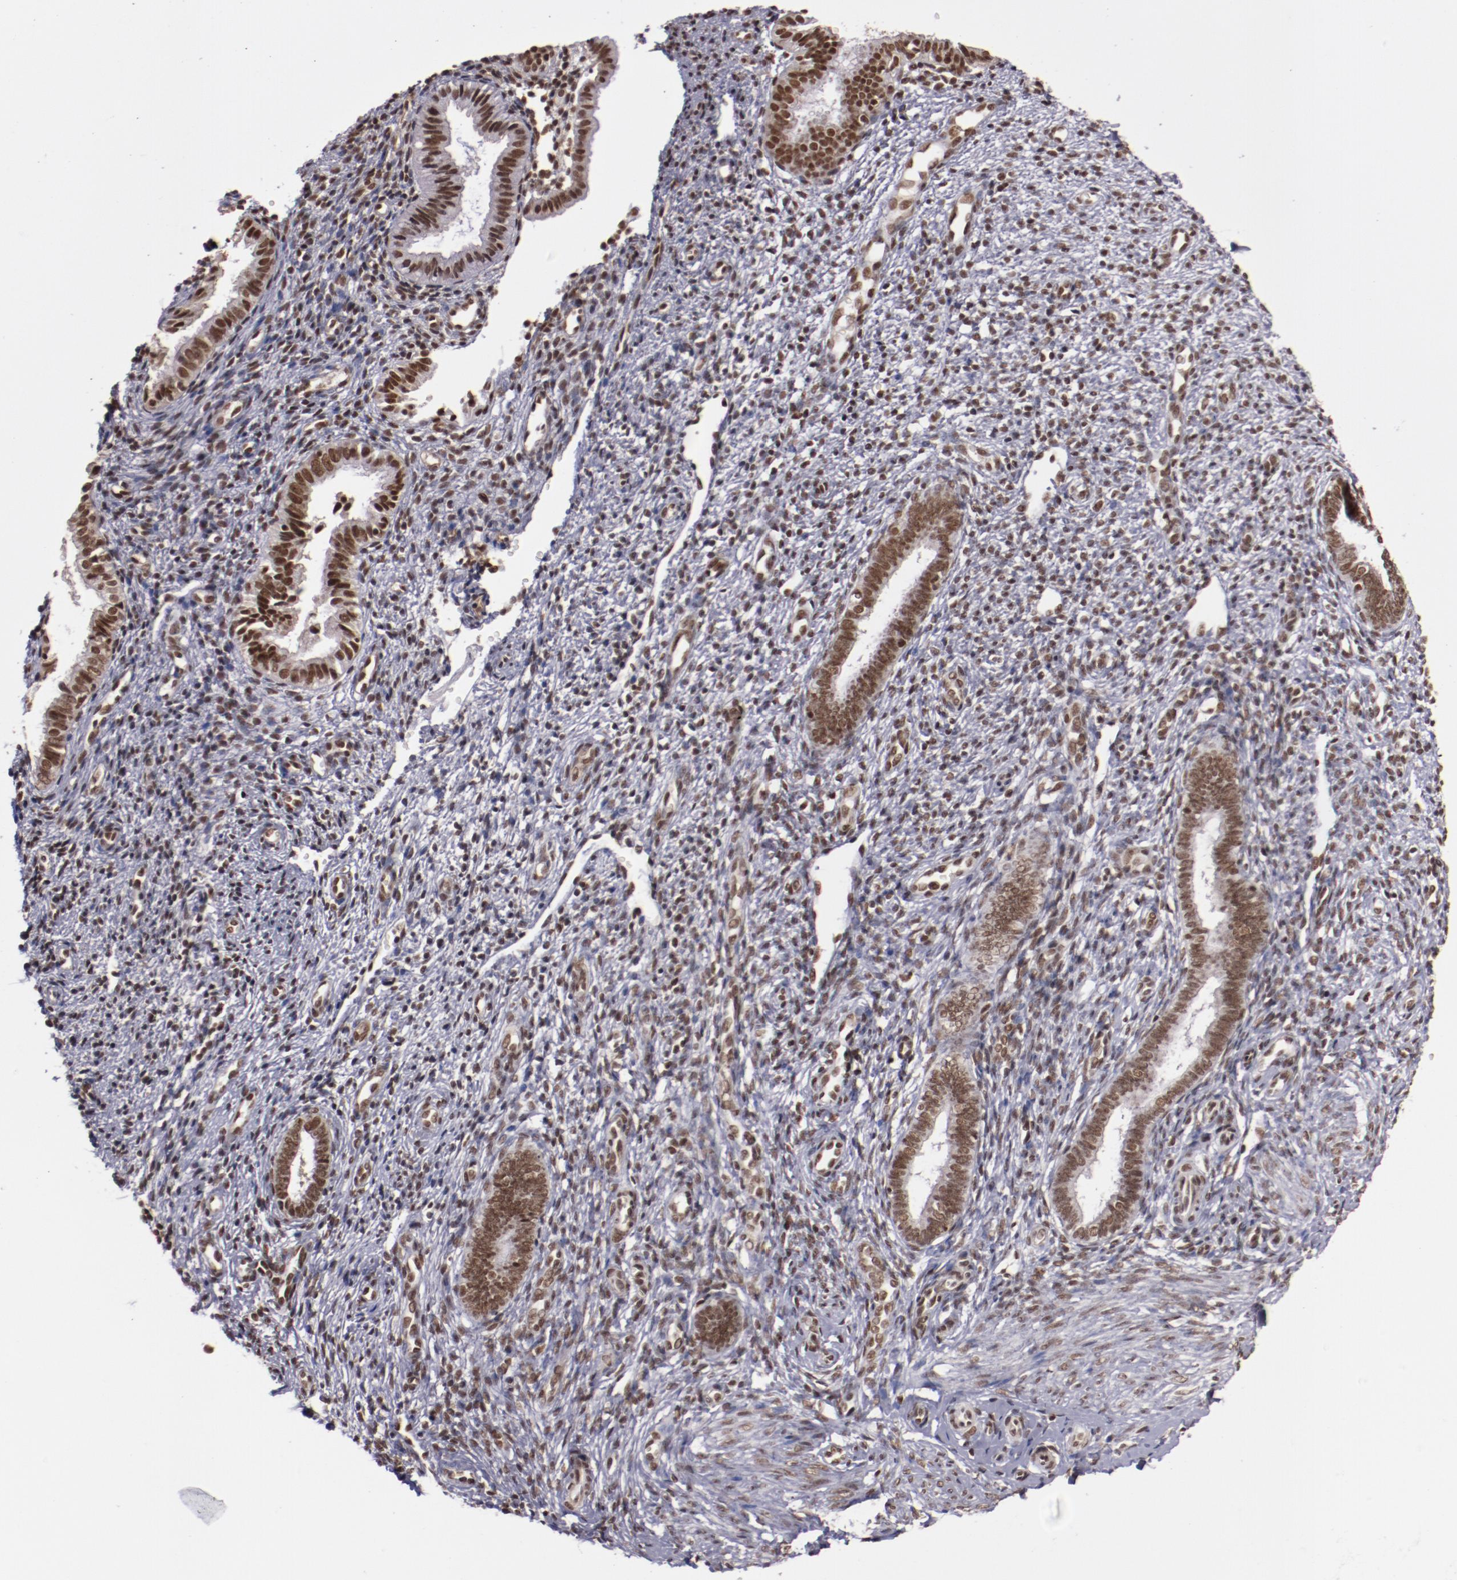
{"staining": {"intensity": "weak", "quantity": "25%-75%", "location": "nuclear"}, "tissue": "endometrium", "cell_type": "Cells in endometrial stroma", "image_type": "normal", "snomed": [{"axis": "morphology", "description": "Normal tissue, NOS"}, {"axis": "topography", "description": "Endometrium"}], "caption": "An immunohistochemistry photomicrograph of benign tissue is shown. Protein staining in brown highlights weak nuclear positivity in endometrium within cells in endometrial stroma. The staining was performed using DAB, with brown indicating positive protein expression. Nuclei are stained blue with hematoxylin.", "gene": "STAG2", "patient": {"sex": "female", "age": 27}}